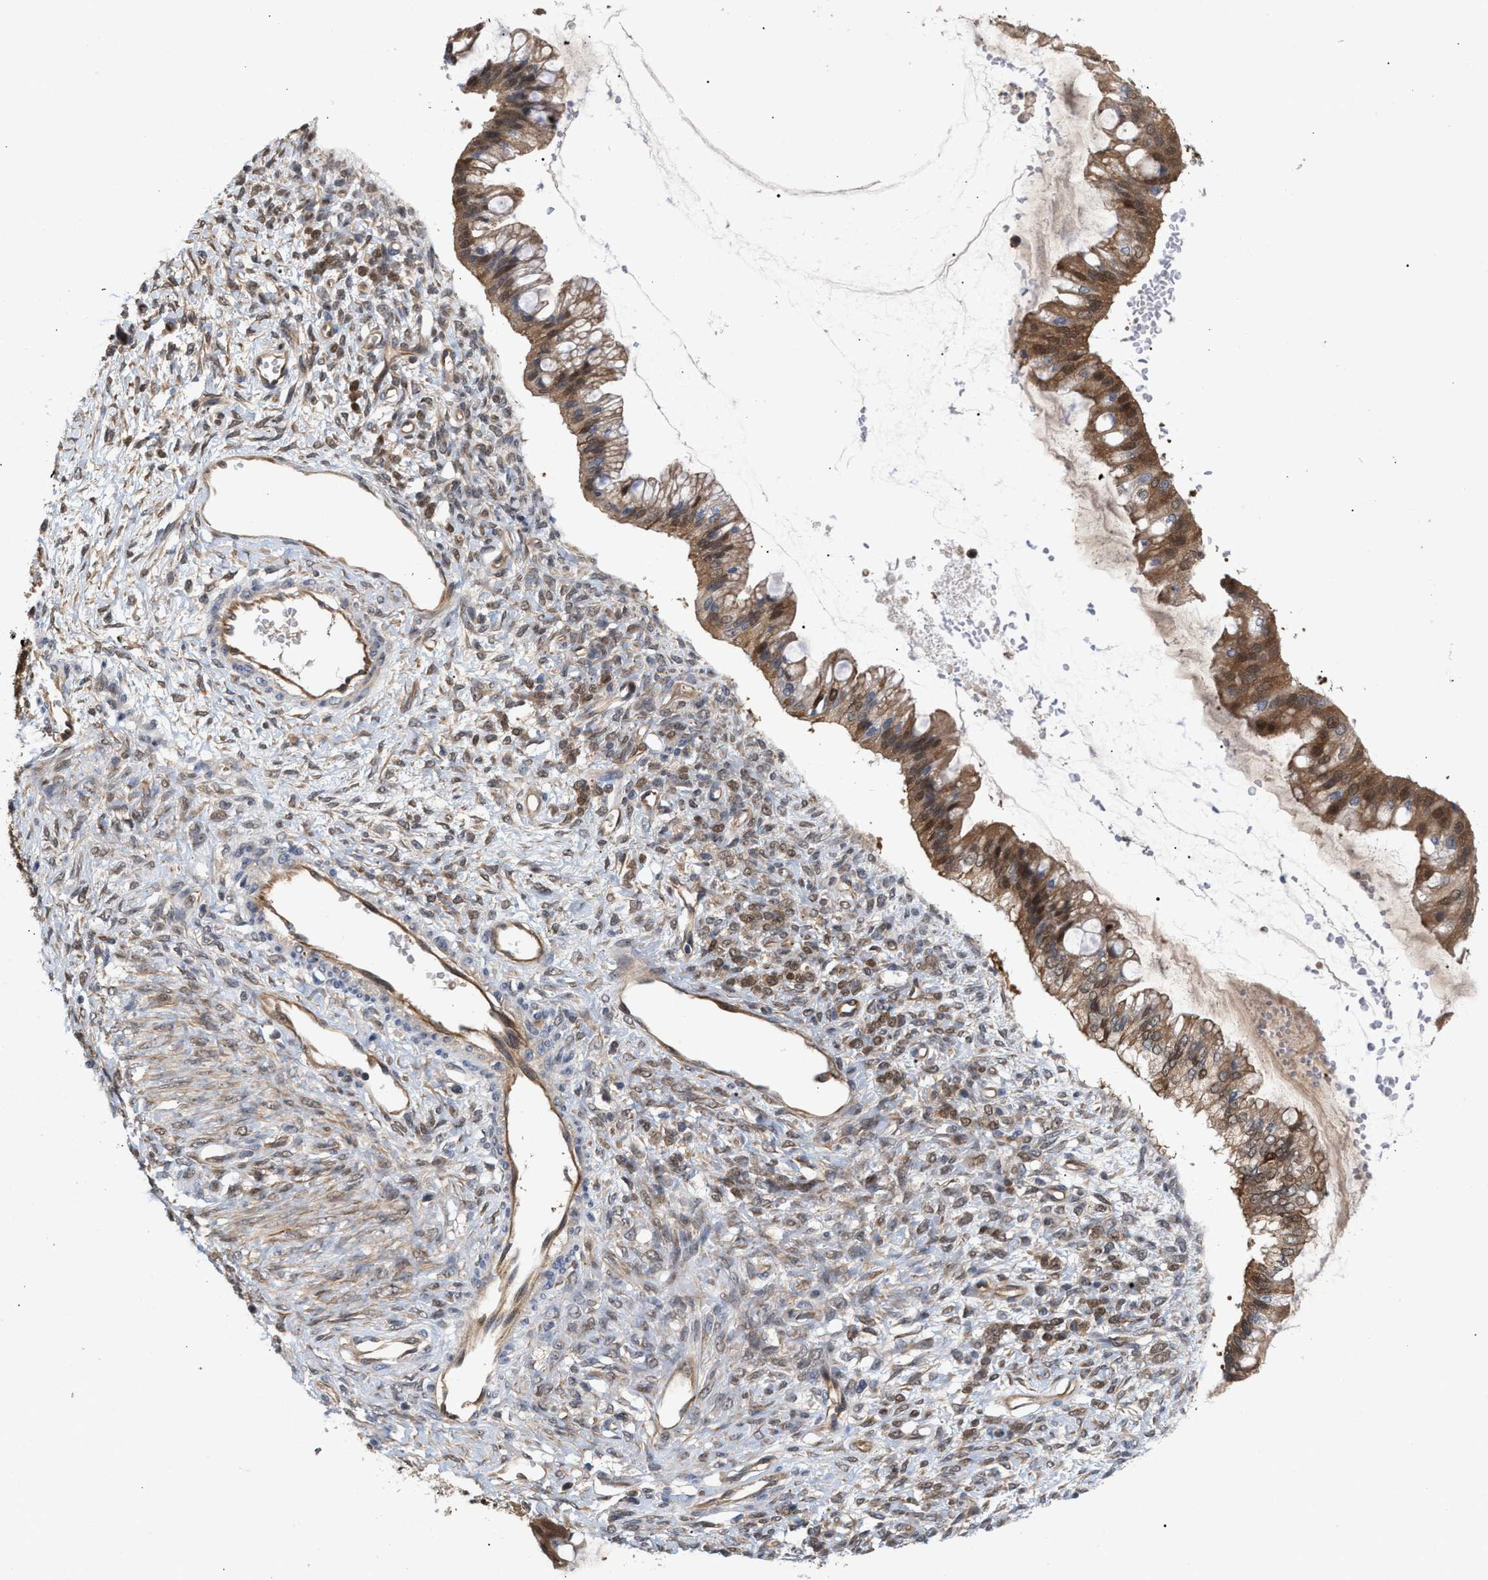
{"staining": {"intensity": "moderate", "quantity": ">75%", "location": "cytoplasmic/membranous"}, "tissue": "ovarian cancer", "cell_type": "Tumor cells", "image_type": "cancer", "snomed": [{"axis": "morphology", "description": "Cystadenocarcinoma, mucinous, NOS"}, {"axis": "topography", "description": "Ovary"}], "caption": "Immunohistochemistry photomicrograph of neoplastic tissue: human mucinous cystadenocarcinoma (ovarian) stained using immunohistochemistry (IHC) exhibits medium levels of moderate protein expression localized specifically in the cytoplasmic/membranous of tumor cells, appearing as a cytoplasmic/membranous brown color.", "gene": "GLOD4", "patient": {"sex": "female", "age": 73}}